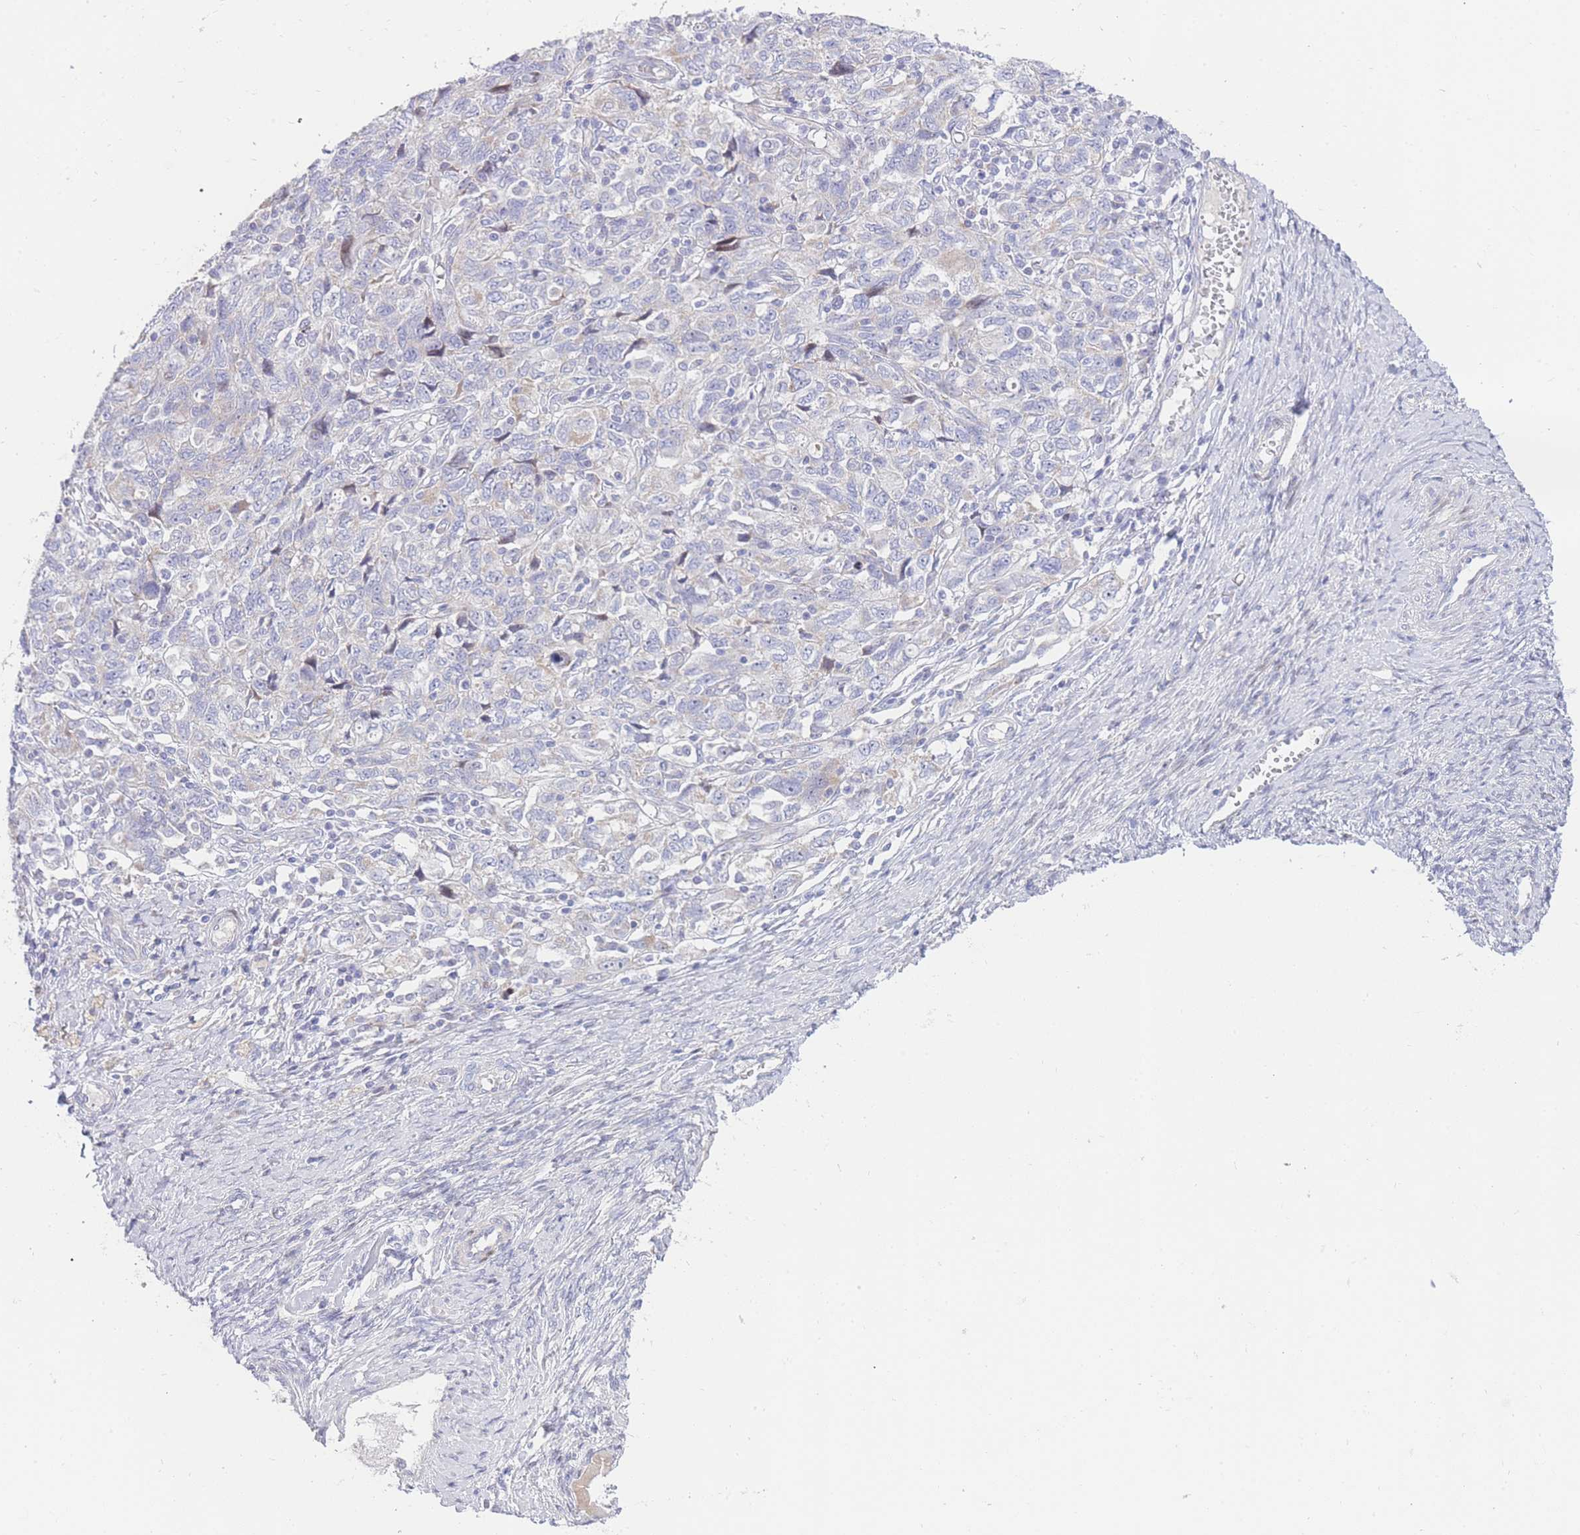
{"staining": {"intensity": "weak", "quantity": "<25%", "location": "cytoplasmic/membranous"}, "tissue": "ovarian cancer", "cell_type": "Tumor cells", "image_type": "cancer", "snomed": [{"axis": "morphology", "description": "Carcinoma, NOS"}, {"axis": "morphology", "description": "Cystadenocarcinoma, serous, NOS"}, {"axis": "topography", "description": "Ovary"}], "caption": "DAB immunohistochemical staining of human ovarian carcinoma exhibits no significant expression in tumor cells.", "gene": "GPAM", "patient": {"sex": "female", "age": 69}}